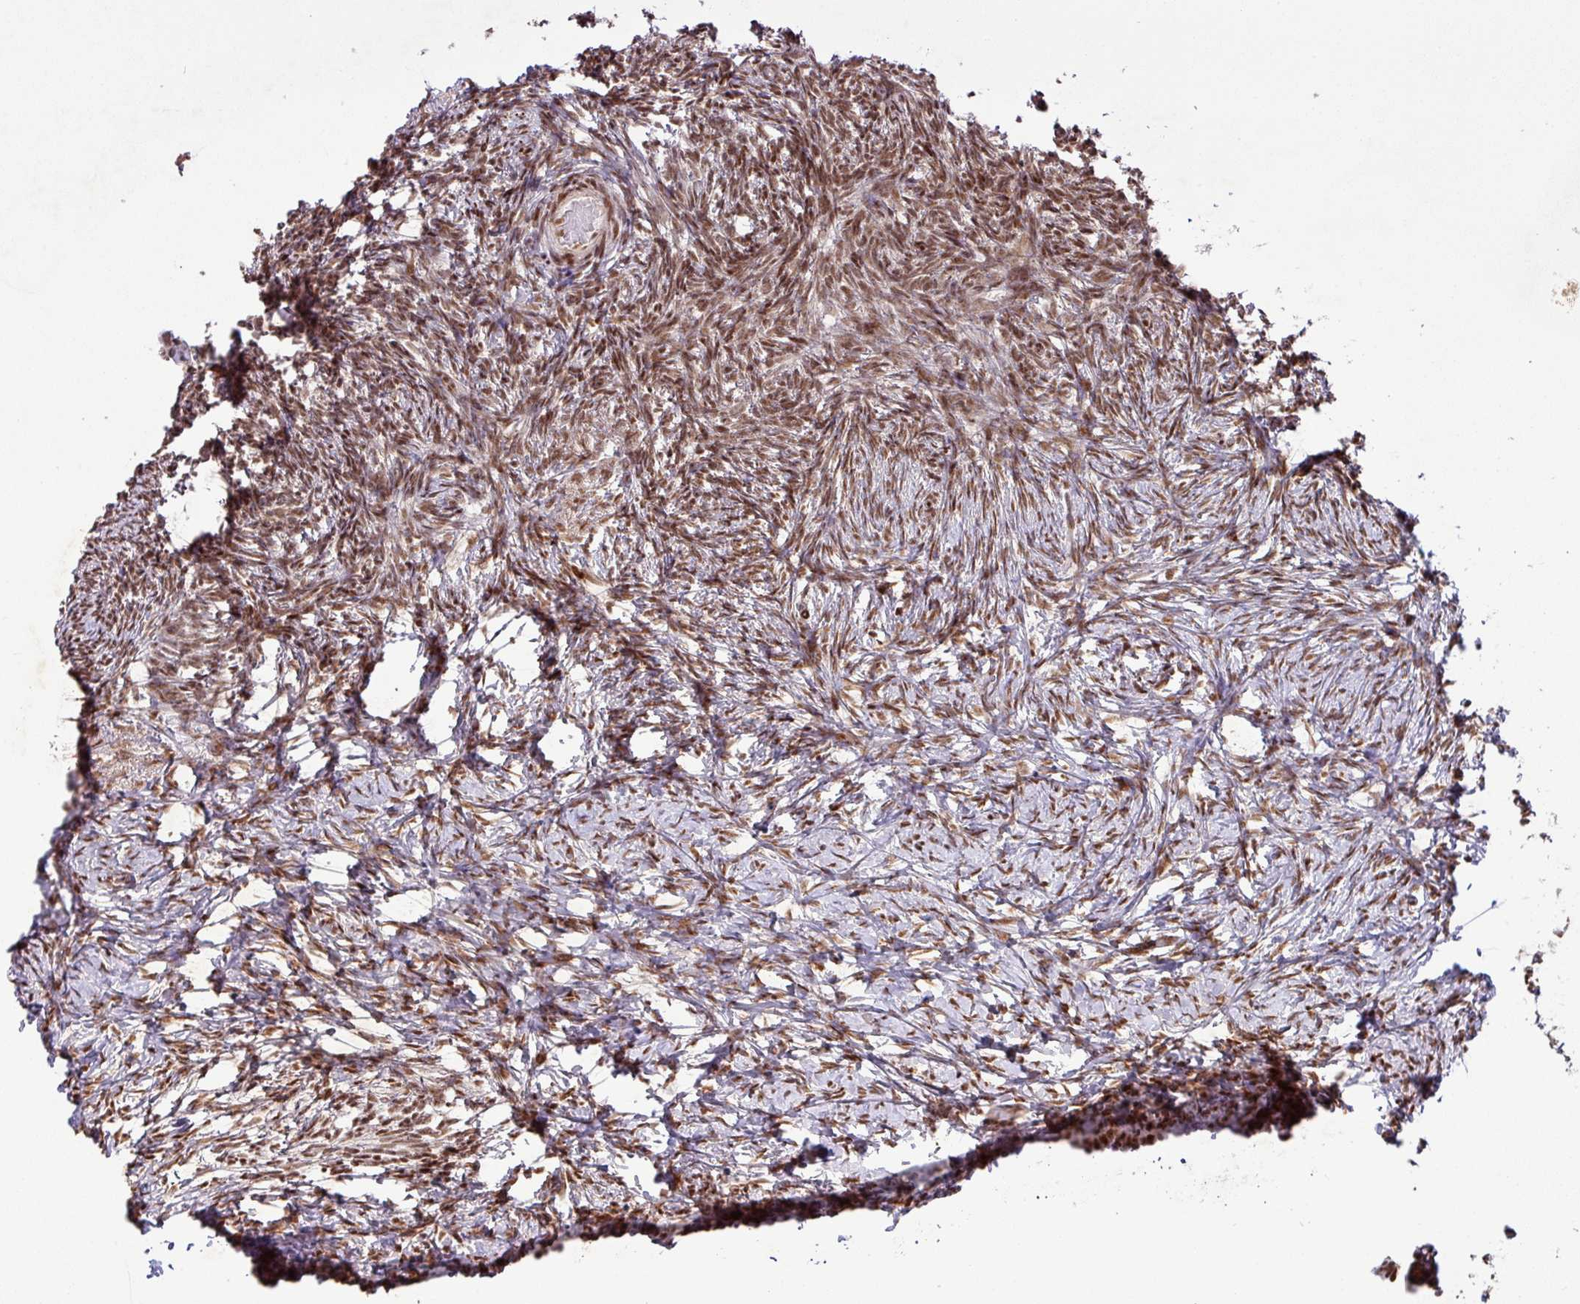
{"staining": {"intensity": "moderate", "quantity": ">75%", "location": "nuclear"}, "tissue": "ovary", "cell_type": "Ovarian stroma cells", "image_type": "normal", "snomed": [{"axis": "morphology", "description": "Normal tissue, NOS"}, {"axis": "topography", "description": "Ovary"}], "caption": "DAB (3,3'-diaminobenzidine) immunohistochemical staining of unremarkable human ovary demonstrates moderate nuclear protein expression in about >75% of ovarian stroma cells.", "gene": "SRSF2", "patient": {"sex": "female", "age": 39}}